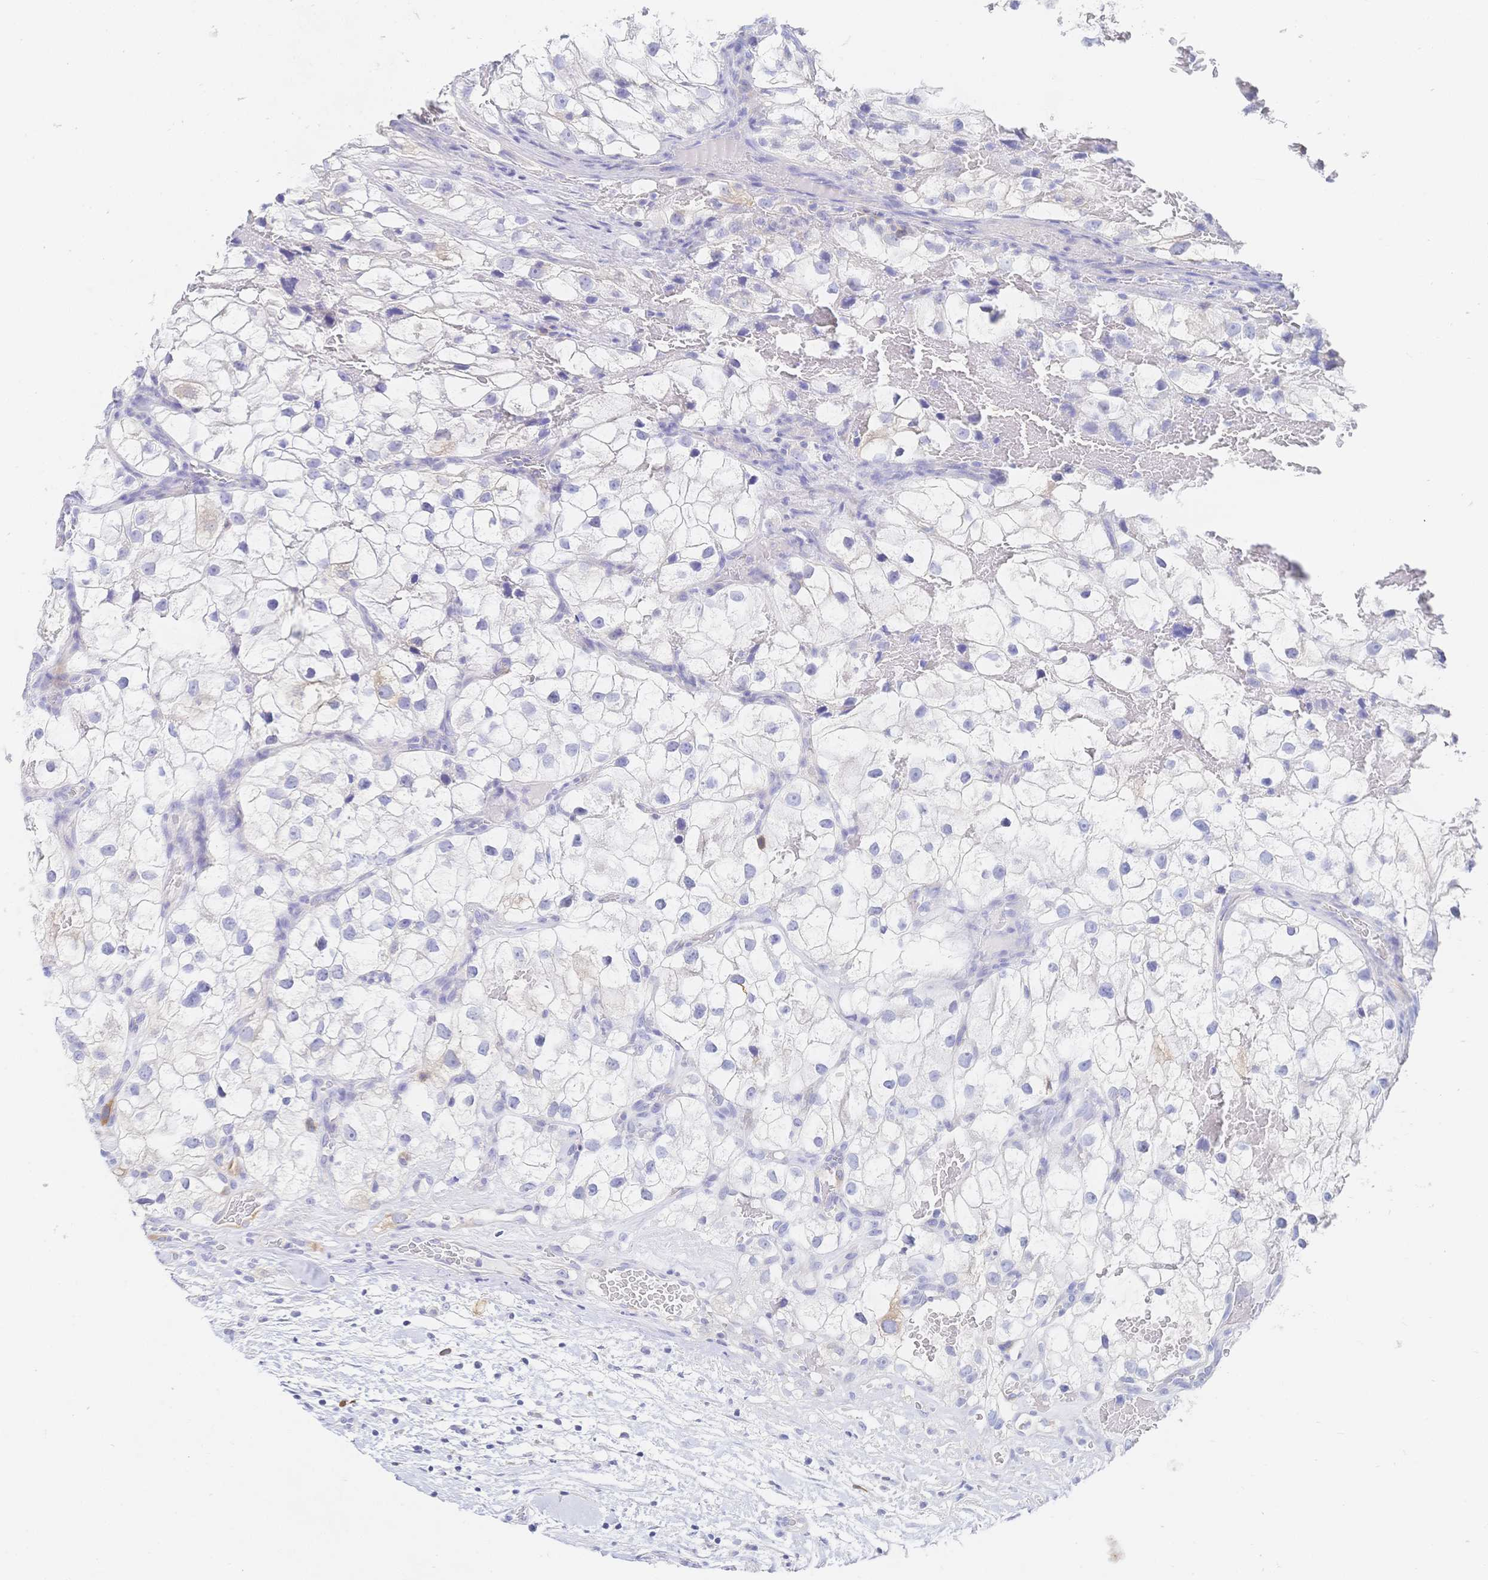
{"staining": {"intensity": "negative", "quantity": "none", "location": "none"}, "tissue": "renal cancer", "cell_type": "Tumor cells", "image_type": "cancer", "snomed": [{"axis": "morphology", "description": "Adenocarcinoma, NOS"}, {"axis": "topography", "description": "Kidney"}], "caption": "The immunohistochemistry (IHC) histopathology image has no significant positivity in tumor cells of renal adenocarcinoma tissue.", "gene": "RRM1", "patient": {"sex": "male", "age": 59}}